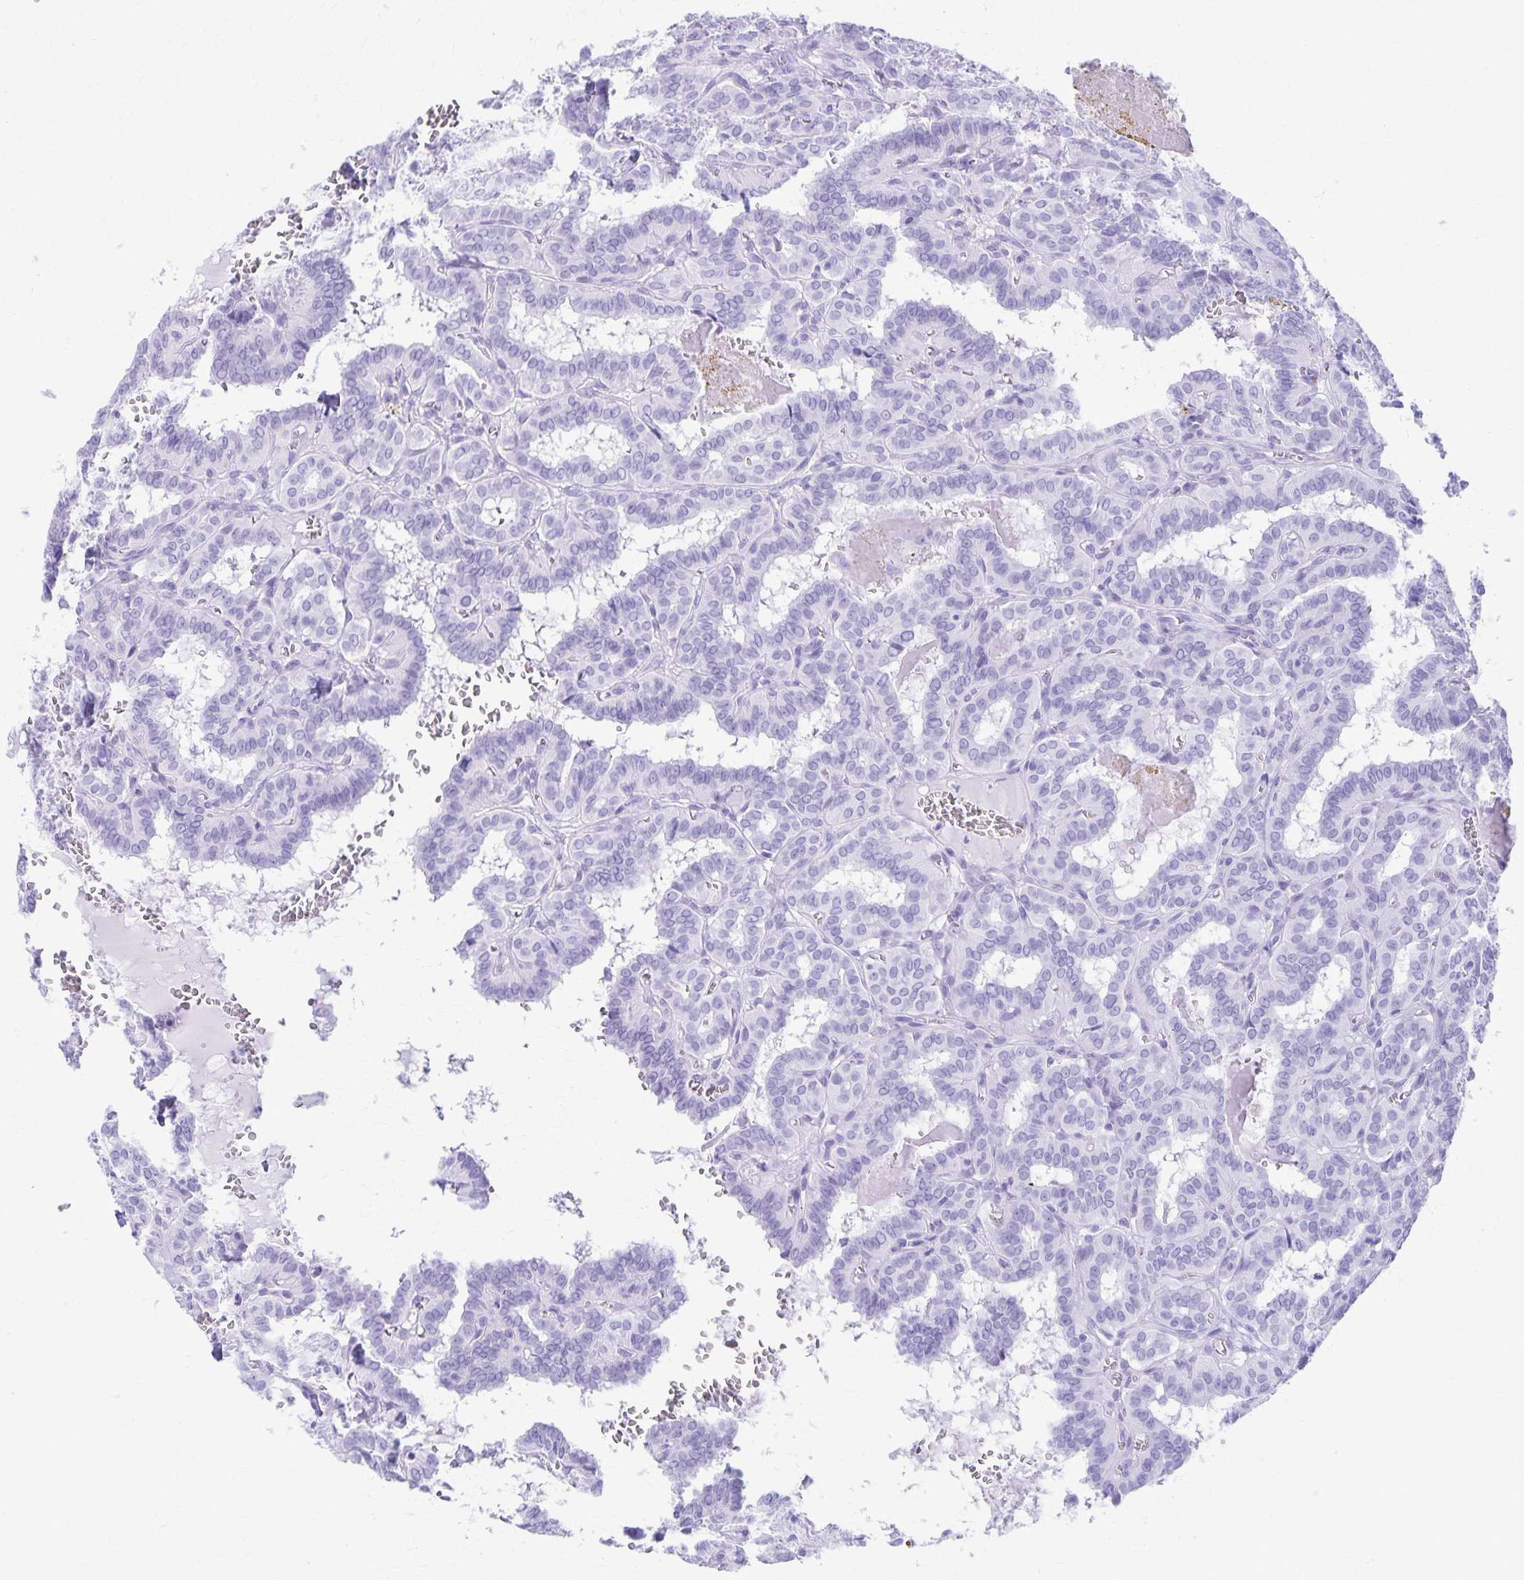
{"staining": {"intensity": "negative", "quantity": "none", "location": "none"}, "tissue": "thyroid cancer", "cell_type": "Tumor cells", "image_type": "cancer", "snomed": [{"axis": "morphology", "description": "Papillary adenocarcinoma, NOS"}, {"axis": "topography", "description": "Thyroid gland"}], "caption": "This is an immunohistochemistry (IHC) image of human thyroid papillary adenocarcinoma. There is no positivity in tumor cells.", "gene": "DEFA5", "patient": {"sex": "female", "age": 21}}